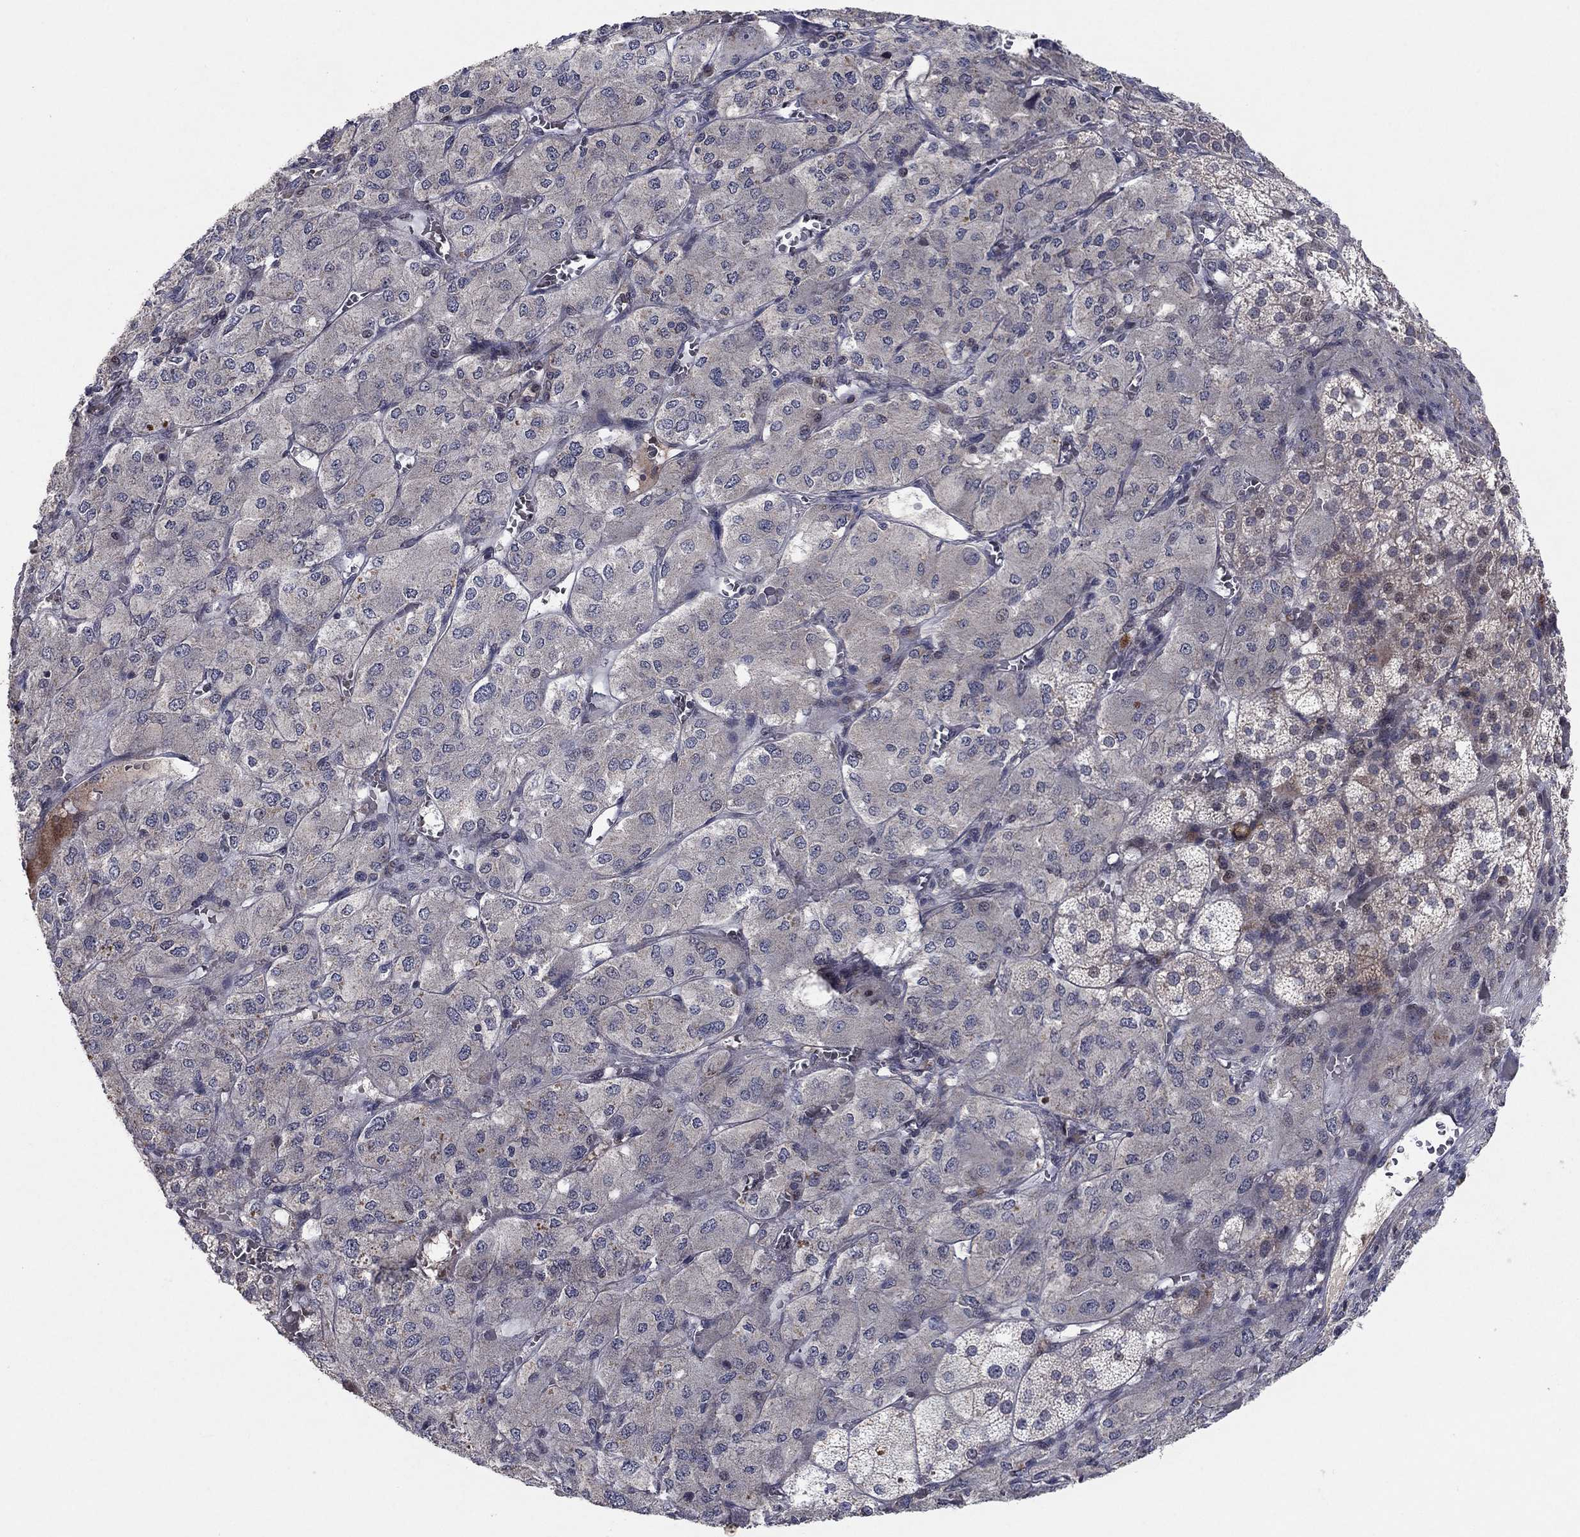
{"staining": {"intensity": "moderate", "quantity": "<25%", "location": "cytoplasmic/membranous"}, "tissue": "adrenal gland", "cell_type": "Glandular cells", "image_type": "normal", "snomed": [{"axis": "morphology", "description": "Normal tissue, NOS"}, {"axis": "topography", "description": "Adrenal gland"}], "caption": "Protein staining of normal adrenal gland shows moderate cytoplasmic/membranous staining in about <25% of glandular cells.", "gene": "IL4", "patient": {"sex": "female", "age": 60}}